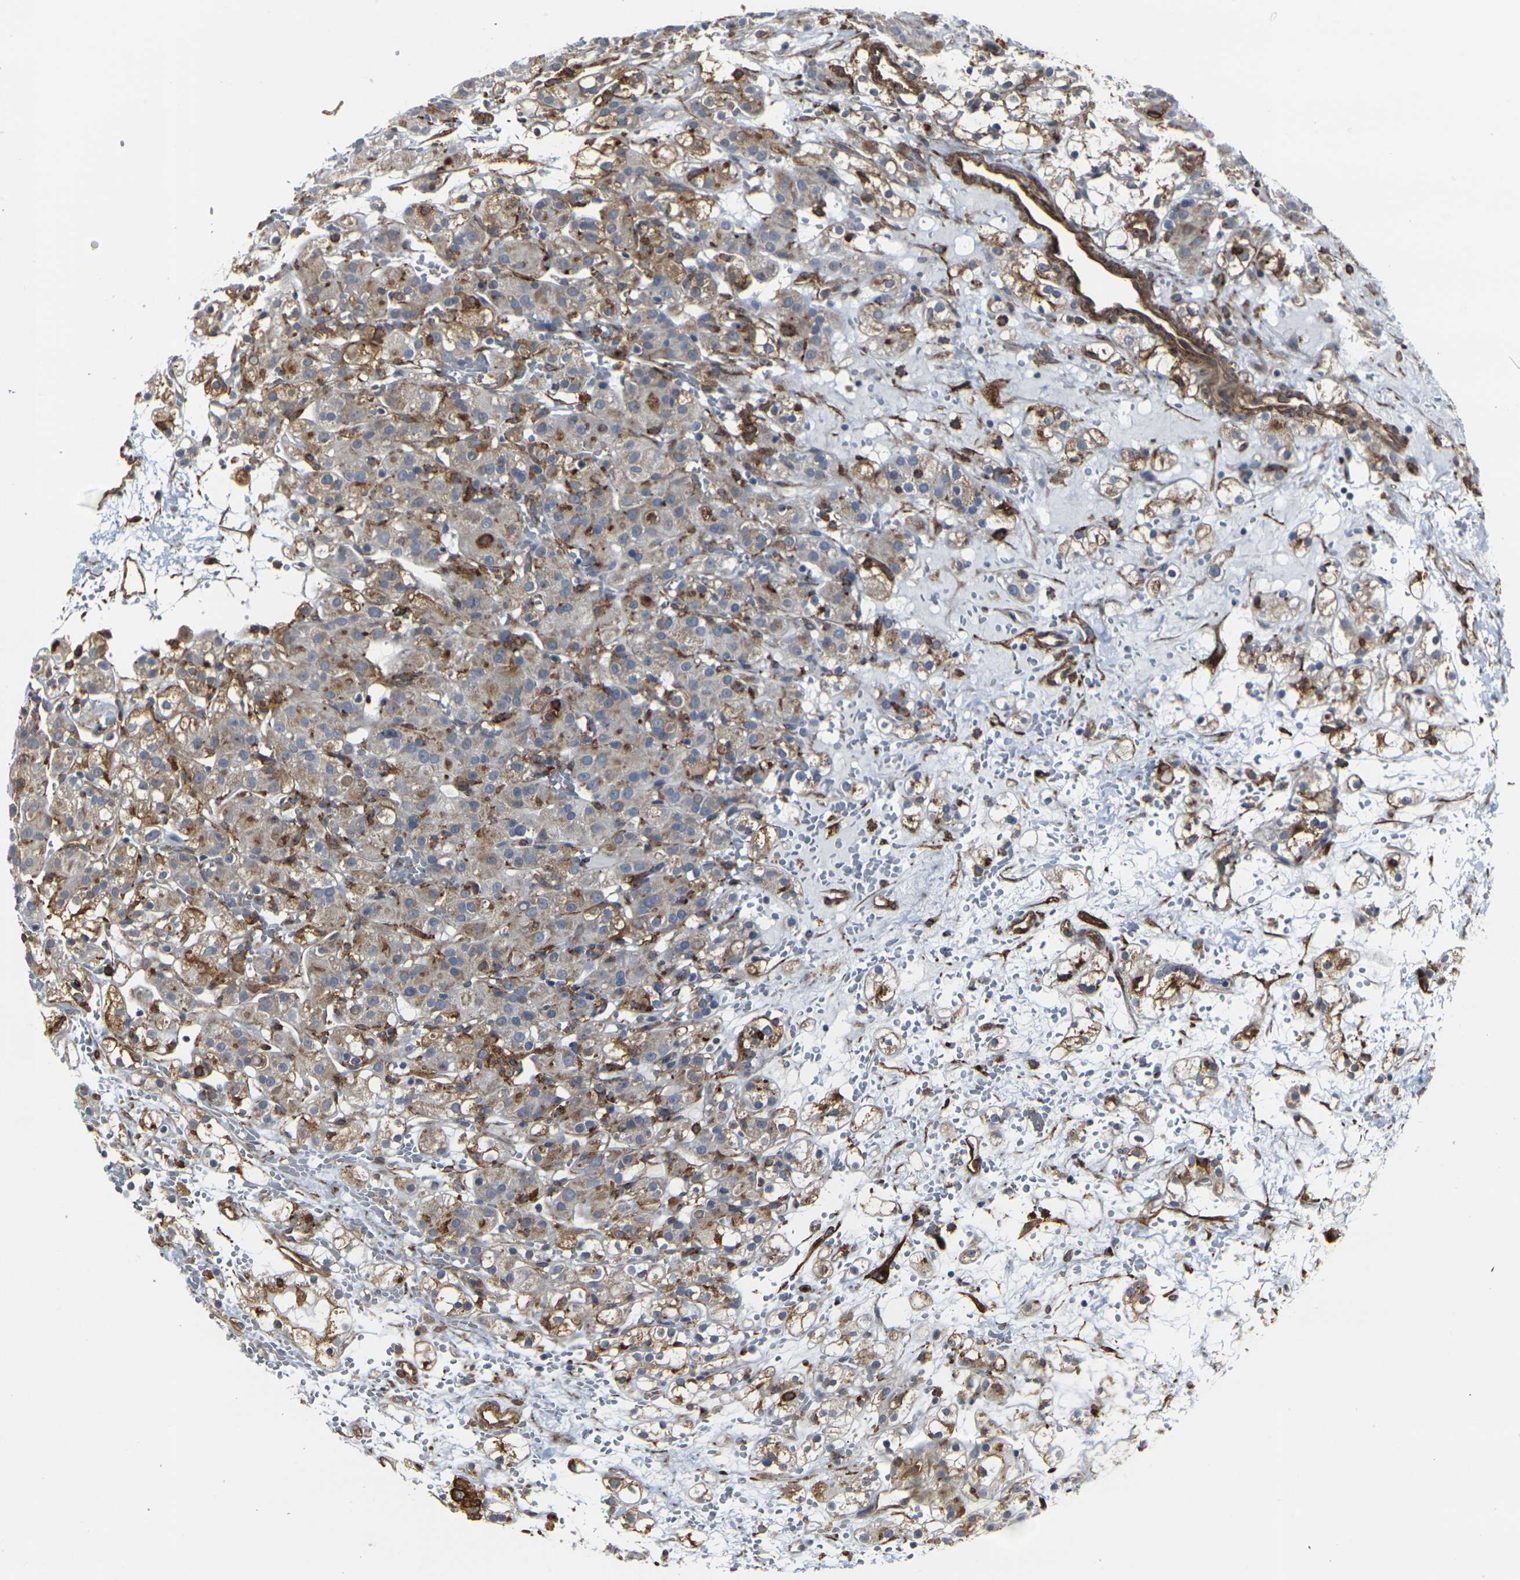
{"staining": {"intensity": "moderate", "quantity": "<25%", "location": "cytoplasmic/membranous"}, "tissue": "renal cancer", "cell_type": "Tumor cells", "image_type": "cancer", "snomed": [{"axis": "morphology", "description": "Adenocarcinoma, NOS"}, {"axis": "topography", "description": "Kidney"}], "caption": "Immunohistochemical staining of human renal adenocarcinoma displays low levels of moderate cytoplasmic/membranous expression in approximately <25% of tumor cells.", "gene": "MYOF", "patient": {"sex": "male", "age": 61}}